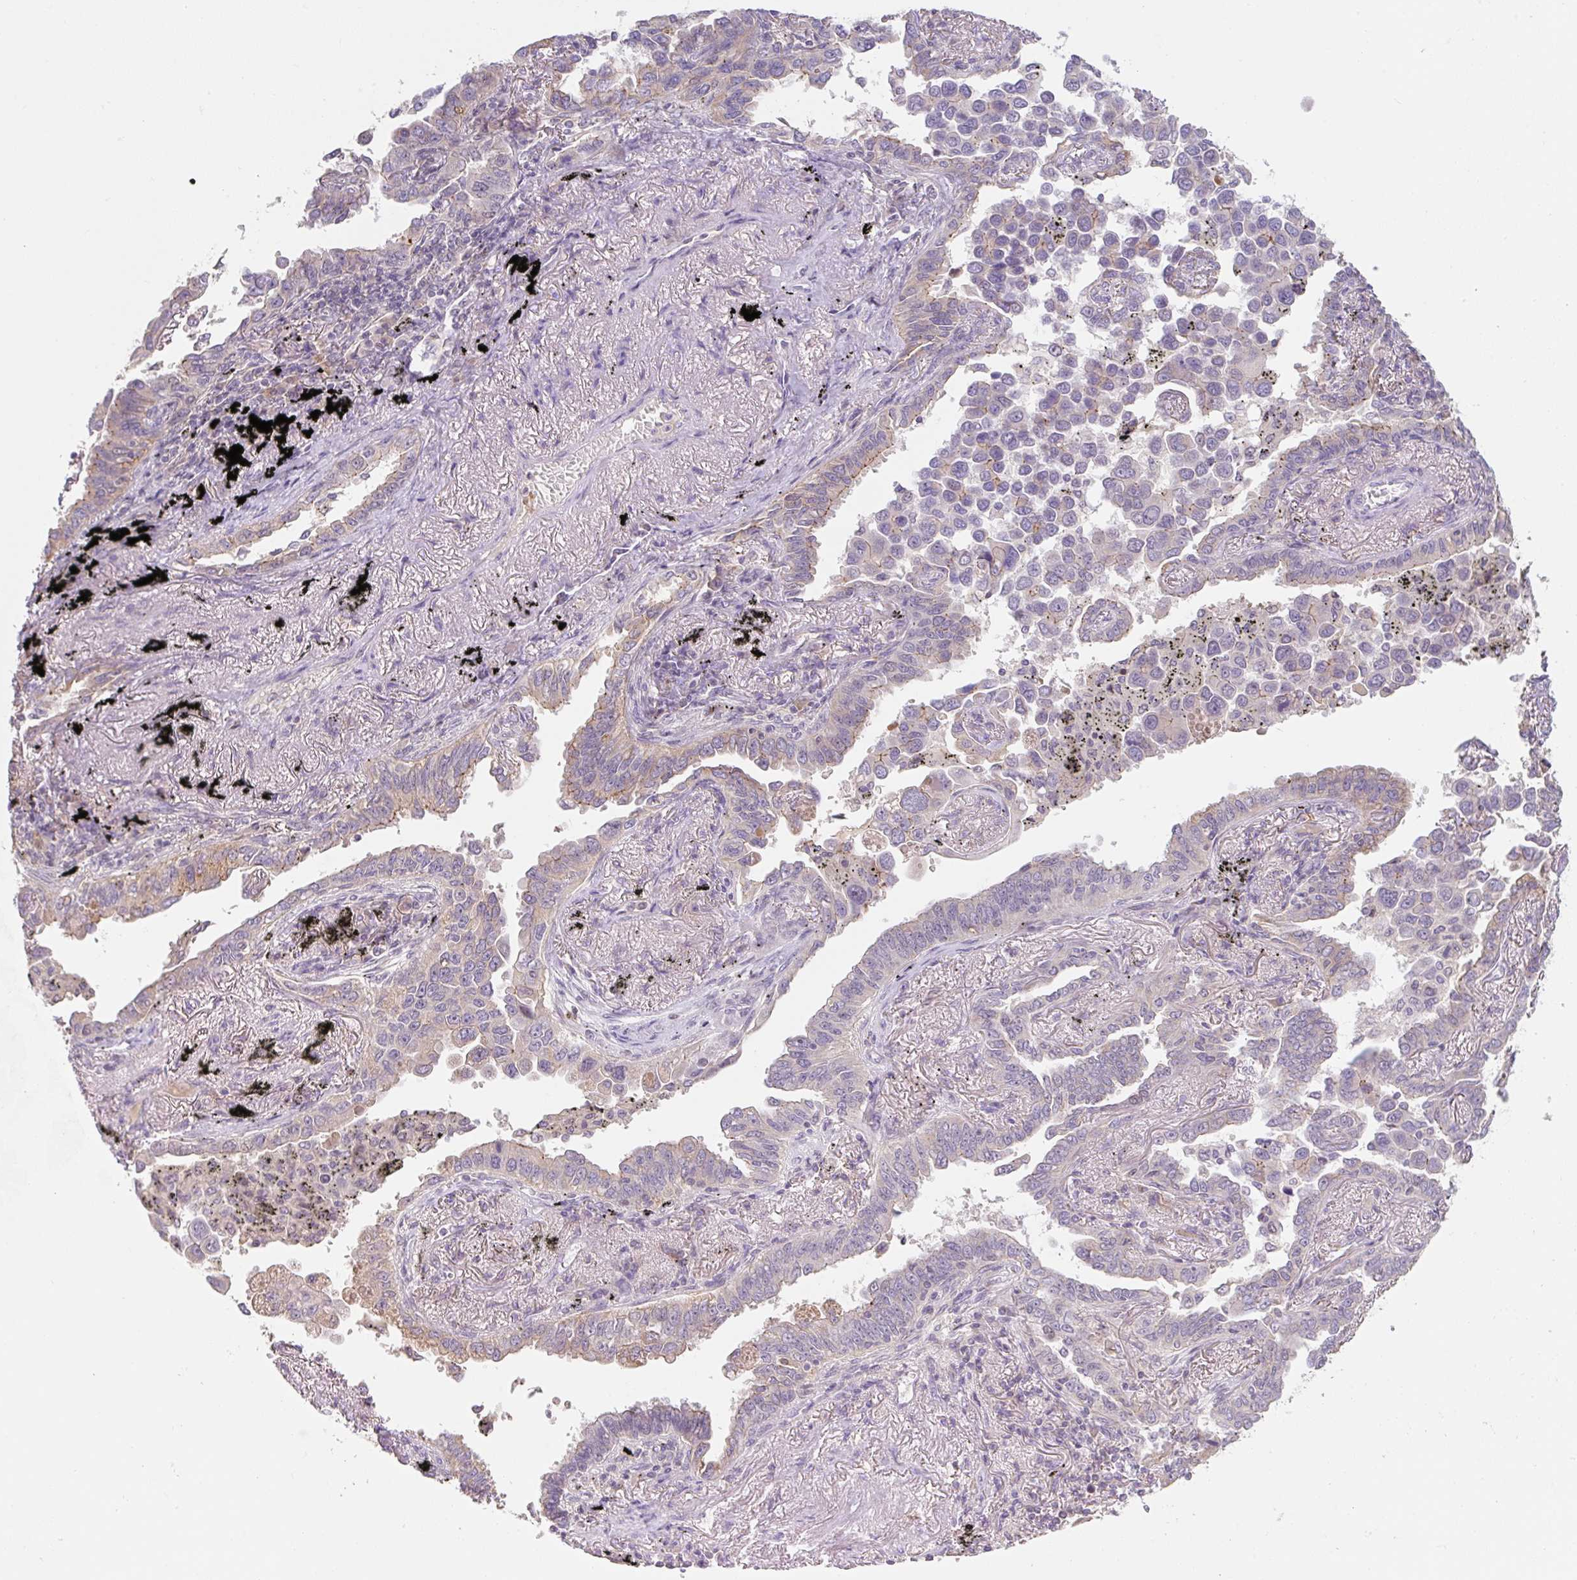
{"staining": {"intensity": "weak", "quantity": "25%-75%", "location": "cytoplasmic/membranous"}, "tissue": "lung cancer", "cell_type": "Tumor cells", "image_type": "cancer", "snomed": [{"axis": "morphology", "description": "Adenocarcinoma, NOS"}, {"axis": "topography", "description": "Lung"}], "caption": "Protein analysis of lung cancer tissue reveals weak cytoplasmic/membranous staining in about 25%-75% of tumor cells.", "gene": "MIA2", "patient": {"sex": "male", "age": 67}}